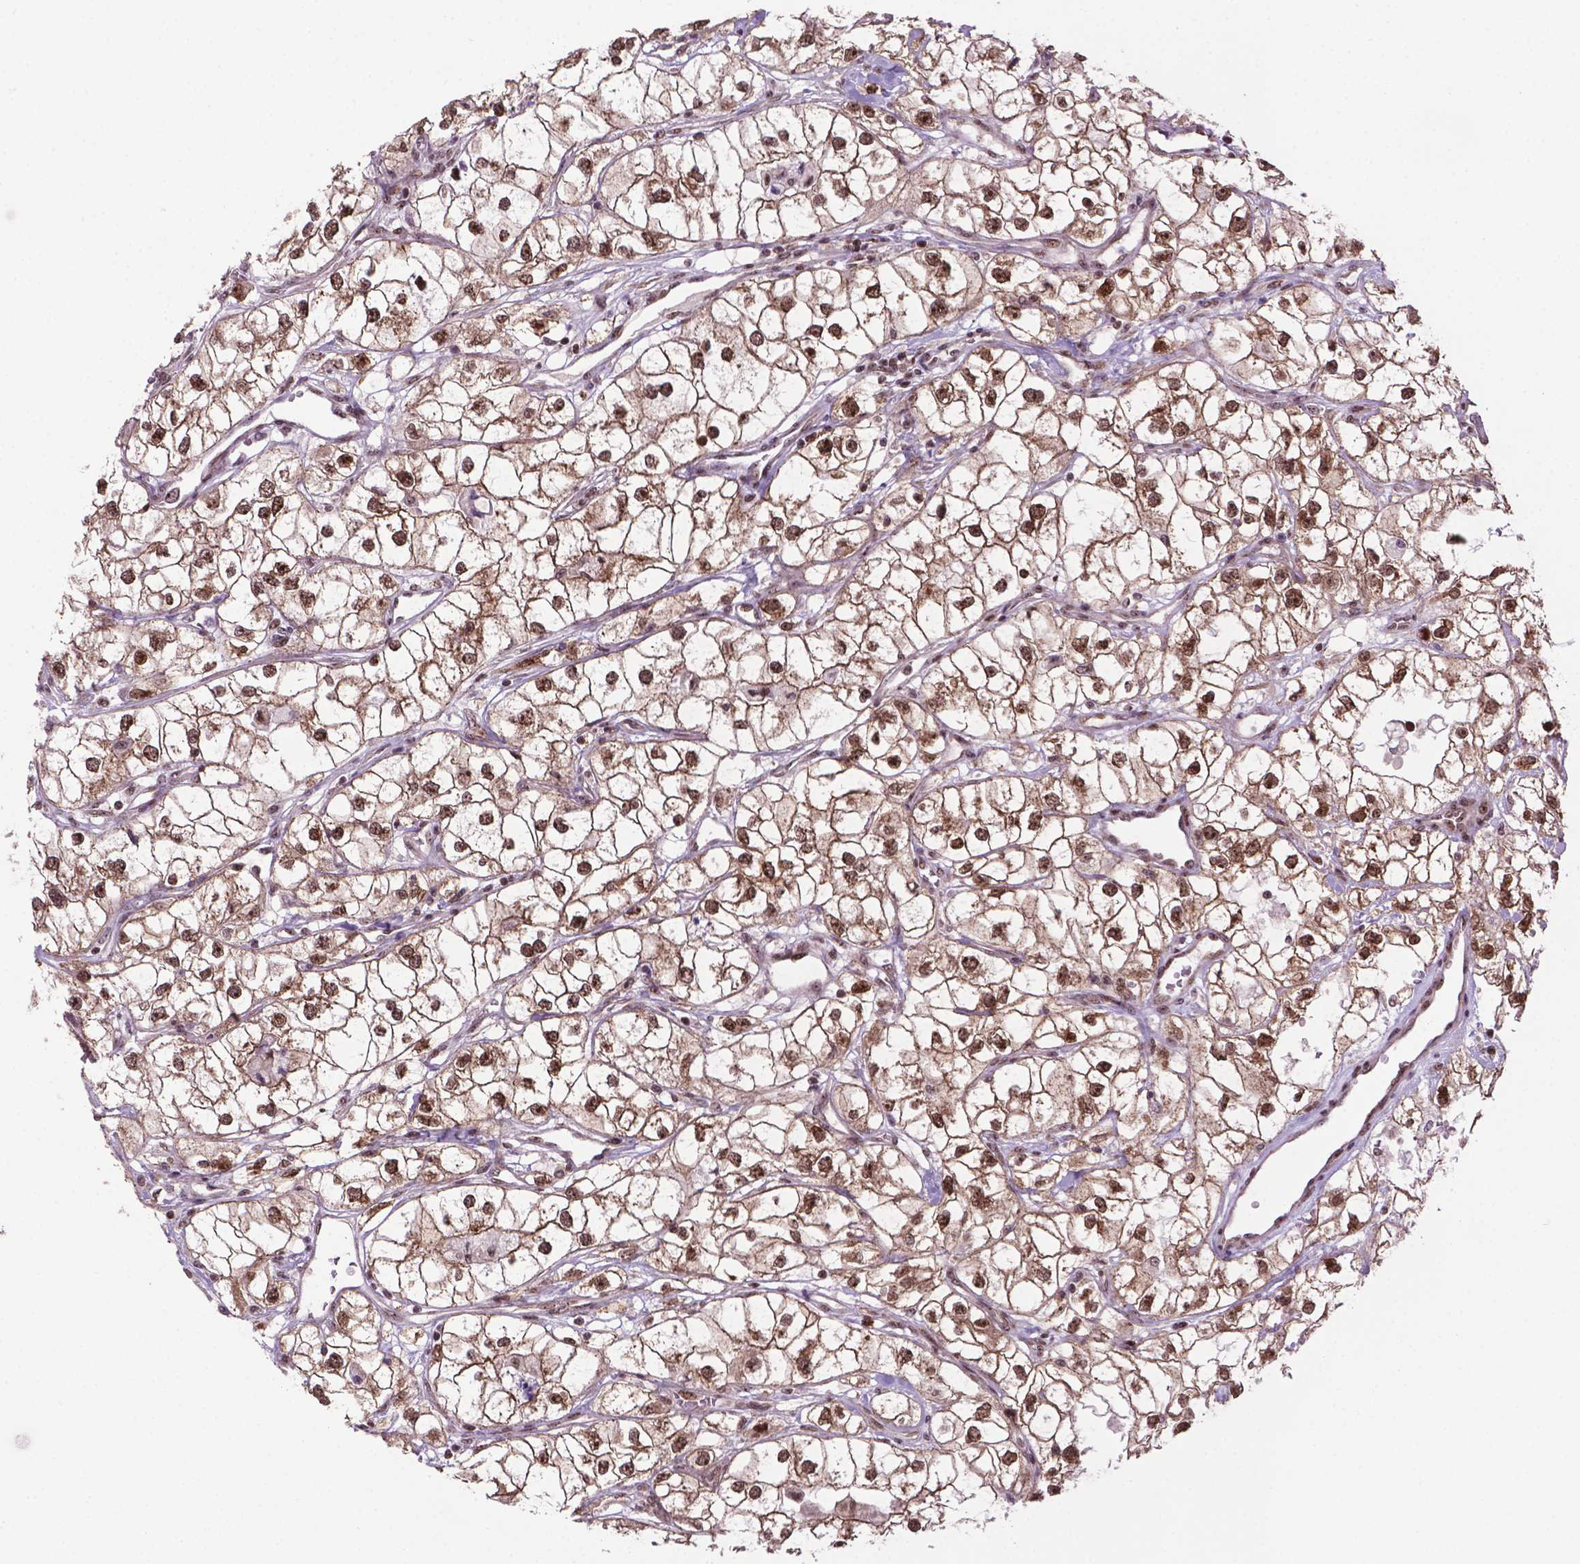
{"staining": {"intensity": "moderate", "quantity": ">75%", "location": "cytoplasmic/membranous,nuclear"}, "tissue": "renal cancer", "cell_type": "Tumor cells", "image_type": "cancer", "snomed": [{"axis": "morphology", "description": "Adenocarcinoma, NOS"}, {"axis": "topography", "description": "Kidney"}], "caption": "Tumor cells exhibit medium levels of moderate cytoplasmic/membranous and nuclear positivity in about >75% of cells in adenocarcinoma (renal).", "gene": "CSNK2A1", "patient": {"sex": "male", "age": 59}}